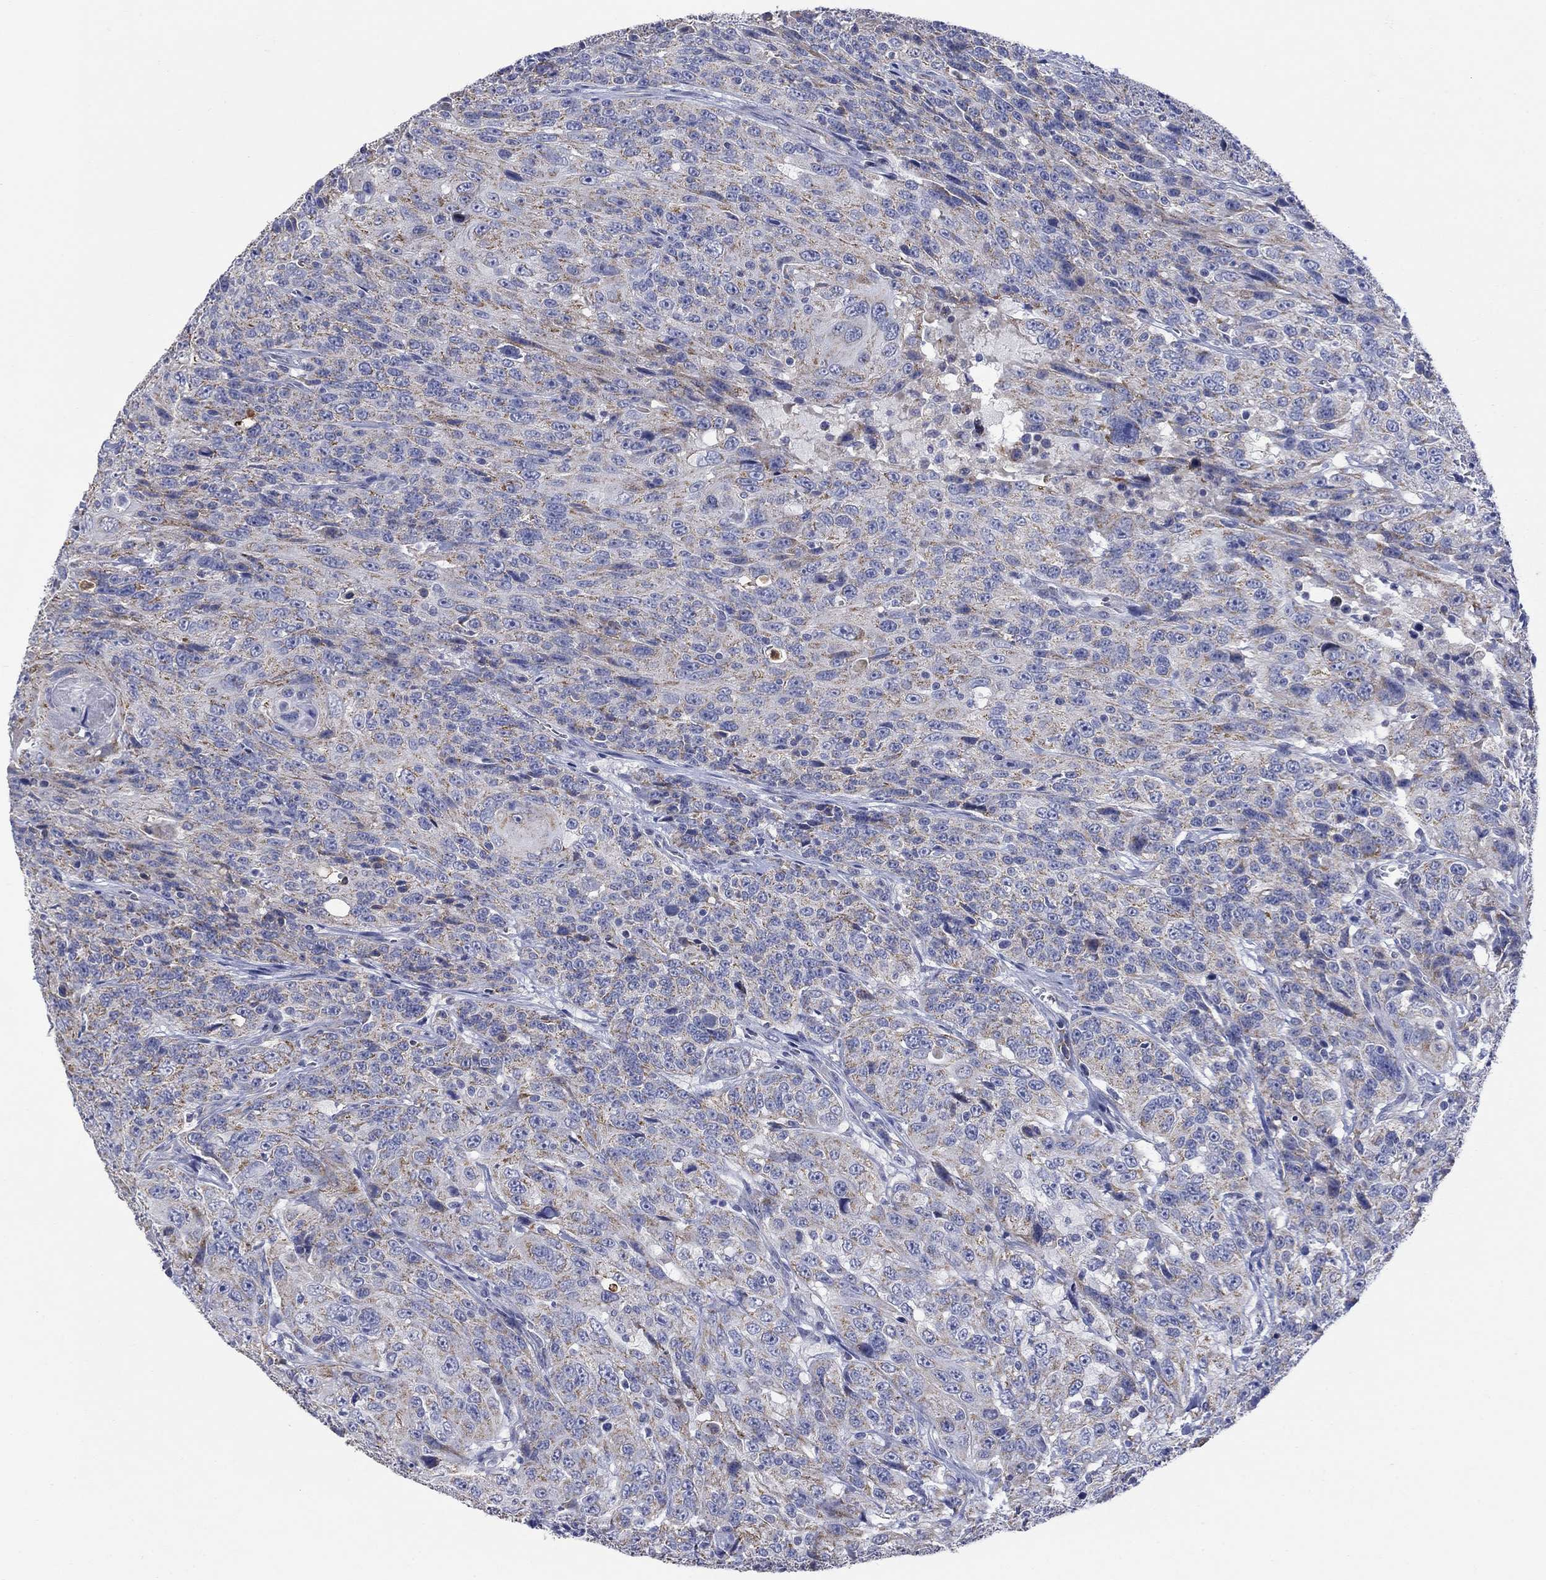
{"staining": {"intensity": "moderate", "quantity": ">75%", "location": "cytoplasmic/membranous"}, "tissue": "urothelial cancer", "cell_type": "Tumor cells", "image_type": "cancer", "snomed": [{"axis": "morphology", "description": "Urothelial carcinoma, NOS"}, {"axis": "morphology", "description": "Urothelial carcinoma, High grade"}, {"axis": "topography", "description": "Urinary bladder"}], "caption": "A micrograph of urothelial cancer stained for a protein exhibits moderate cytoplasmic/membranous brown staining in tumor cells. (DAB (3,3'-diaminobenzidine) IHC with brightfield microscopy, high magnification).", "gene": "CLVS1", "patient": {"sex": "female", "age": 73}}